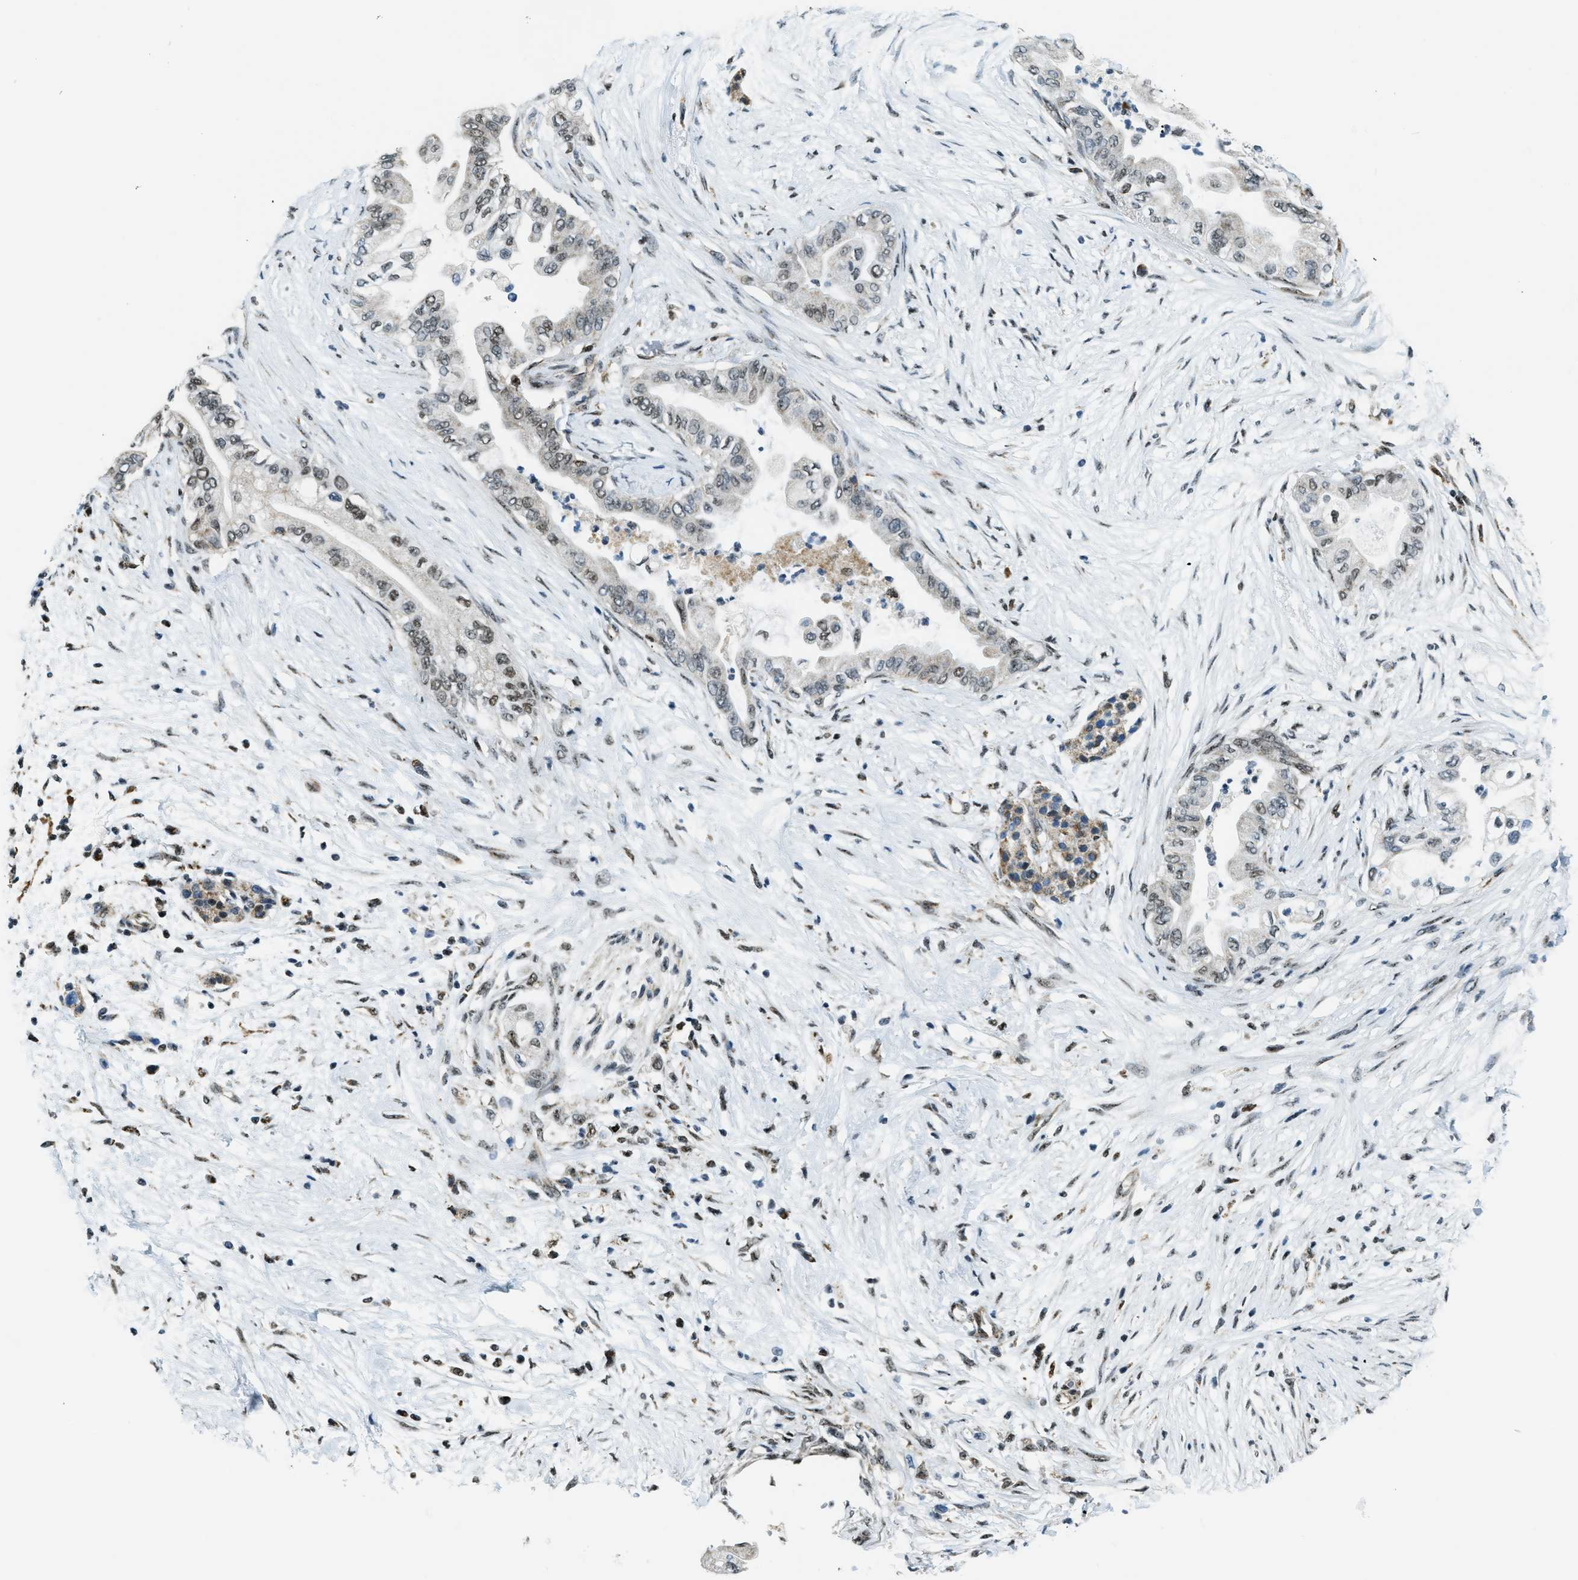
{"staining": {"intensity": "weak", "quantity": ">75%", "location": "nuclear"}, "tissue": "pancreatic cancer", "cell_type": "Tumor cells", "image_type": "cancer", "snomed": [{"axis": "morphology", "description": "Normal tissue, NOS"}, {"axis": "morphology", "description": "Adenocarcinoma, NOS"}, {"axis": "topography", "description": "Pancreas"}, {"axis": "topography", "description": "Duodenum"}], "caption": "Tumor cells show low levels of weak nuclear positivity in about >75% of cells in human adenocarcinoma (pancreatic).", "gene": "SP100", "patient": {"sex": "female", "age": 60}}